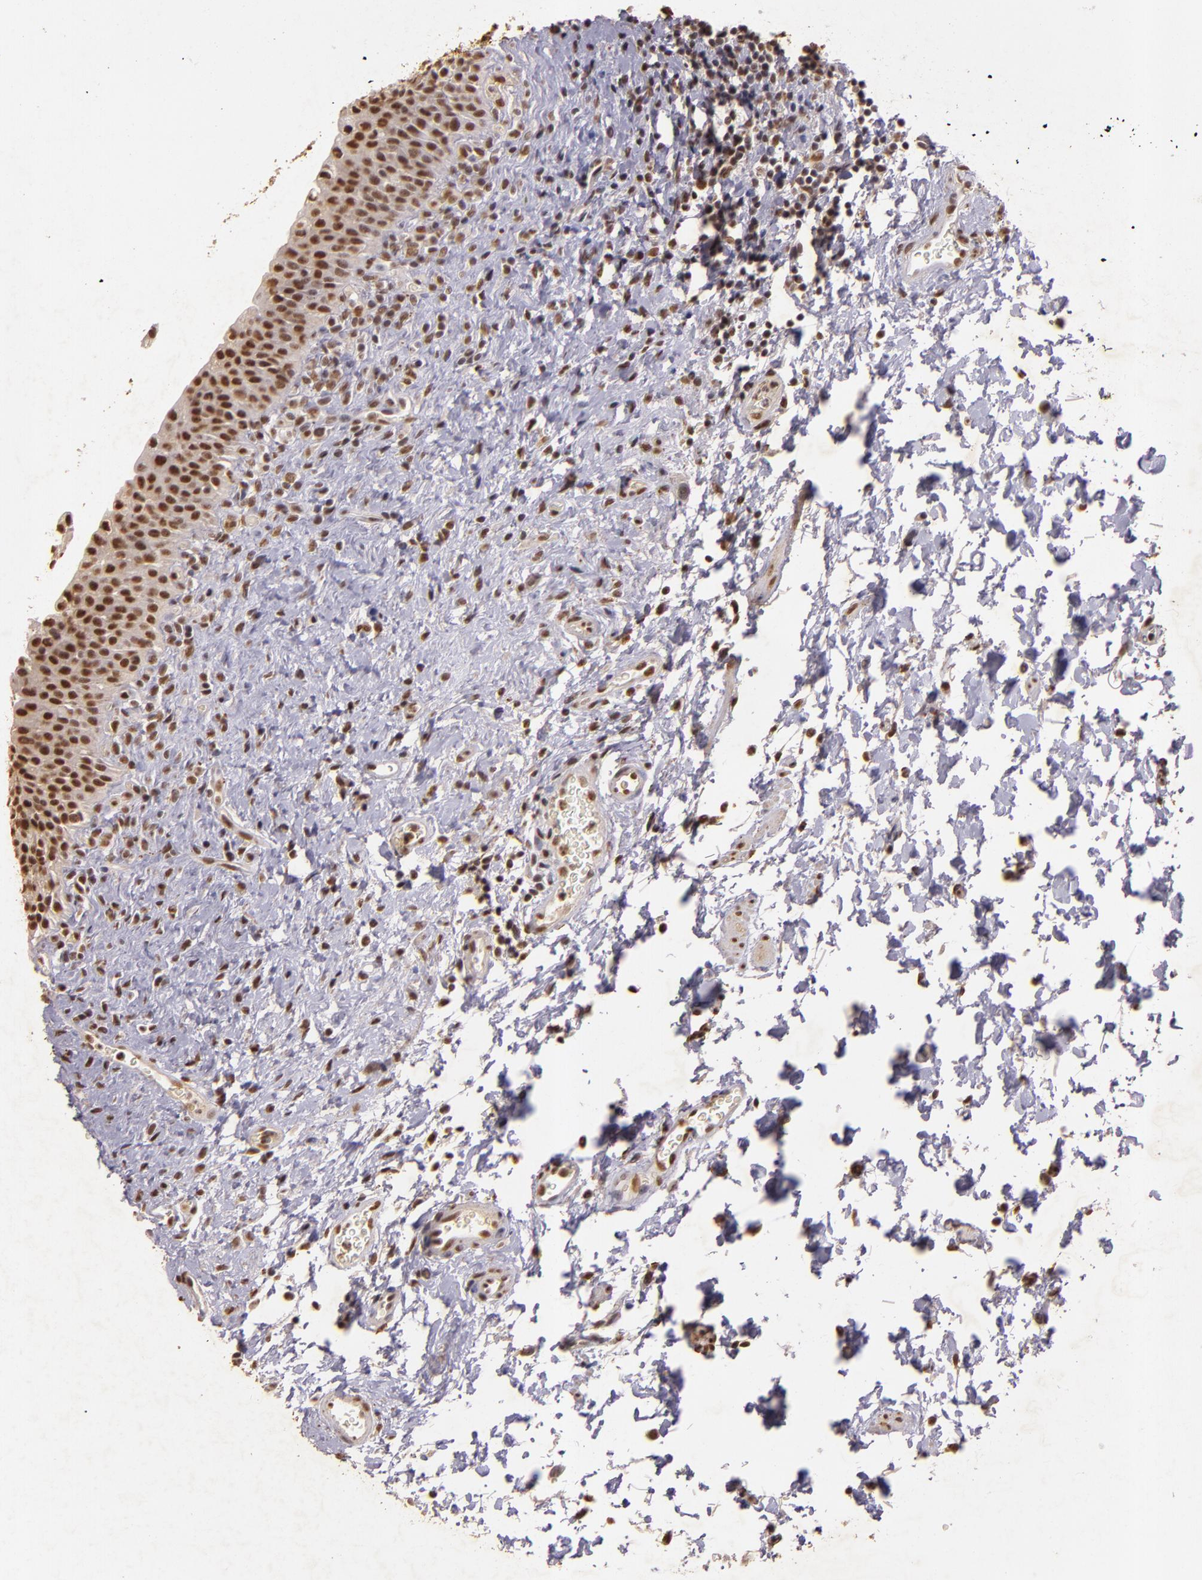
{"staining": {"intensity": "moderate", "quantity": ">75%", "location": "nuclear"}, "tissue": "urinary bladder", "cell_type": "Urothelial cells", "image_type": "normal", "snomed": [{"axis": "morphology", "description": "Normal tissue, NOS"}, {"axis": "topography", "description": "Urinary bladder"}], "caption": "There is medium levels of moderate nuclear staining in urothelial cells of normal urinary bladder, as demonstrated by immunohistochemical staining (brown color).", "gene": "CBX3", "patient": {"sex": "male", "age": 51}}